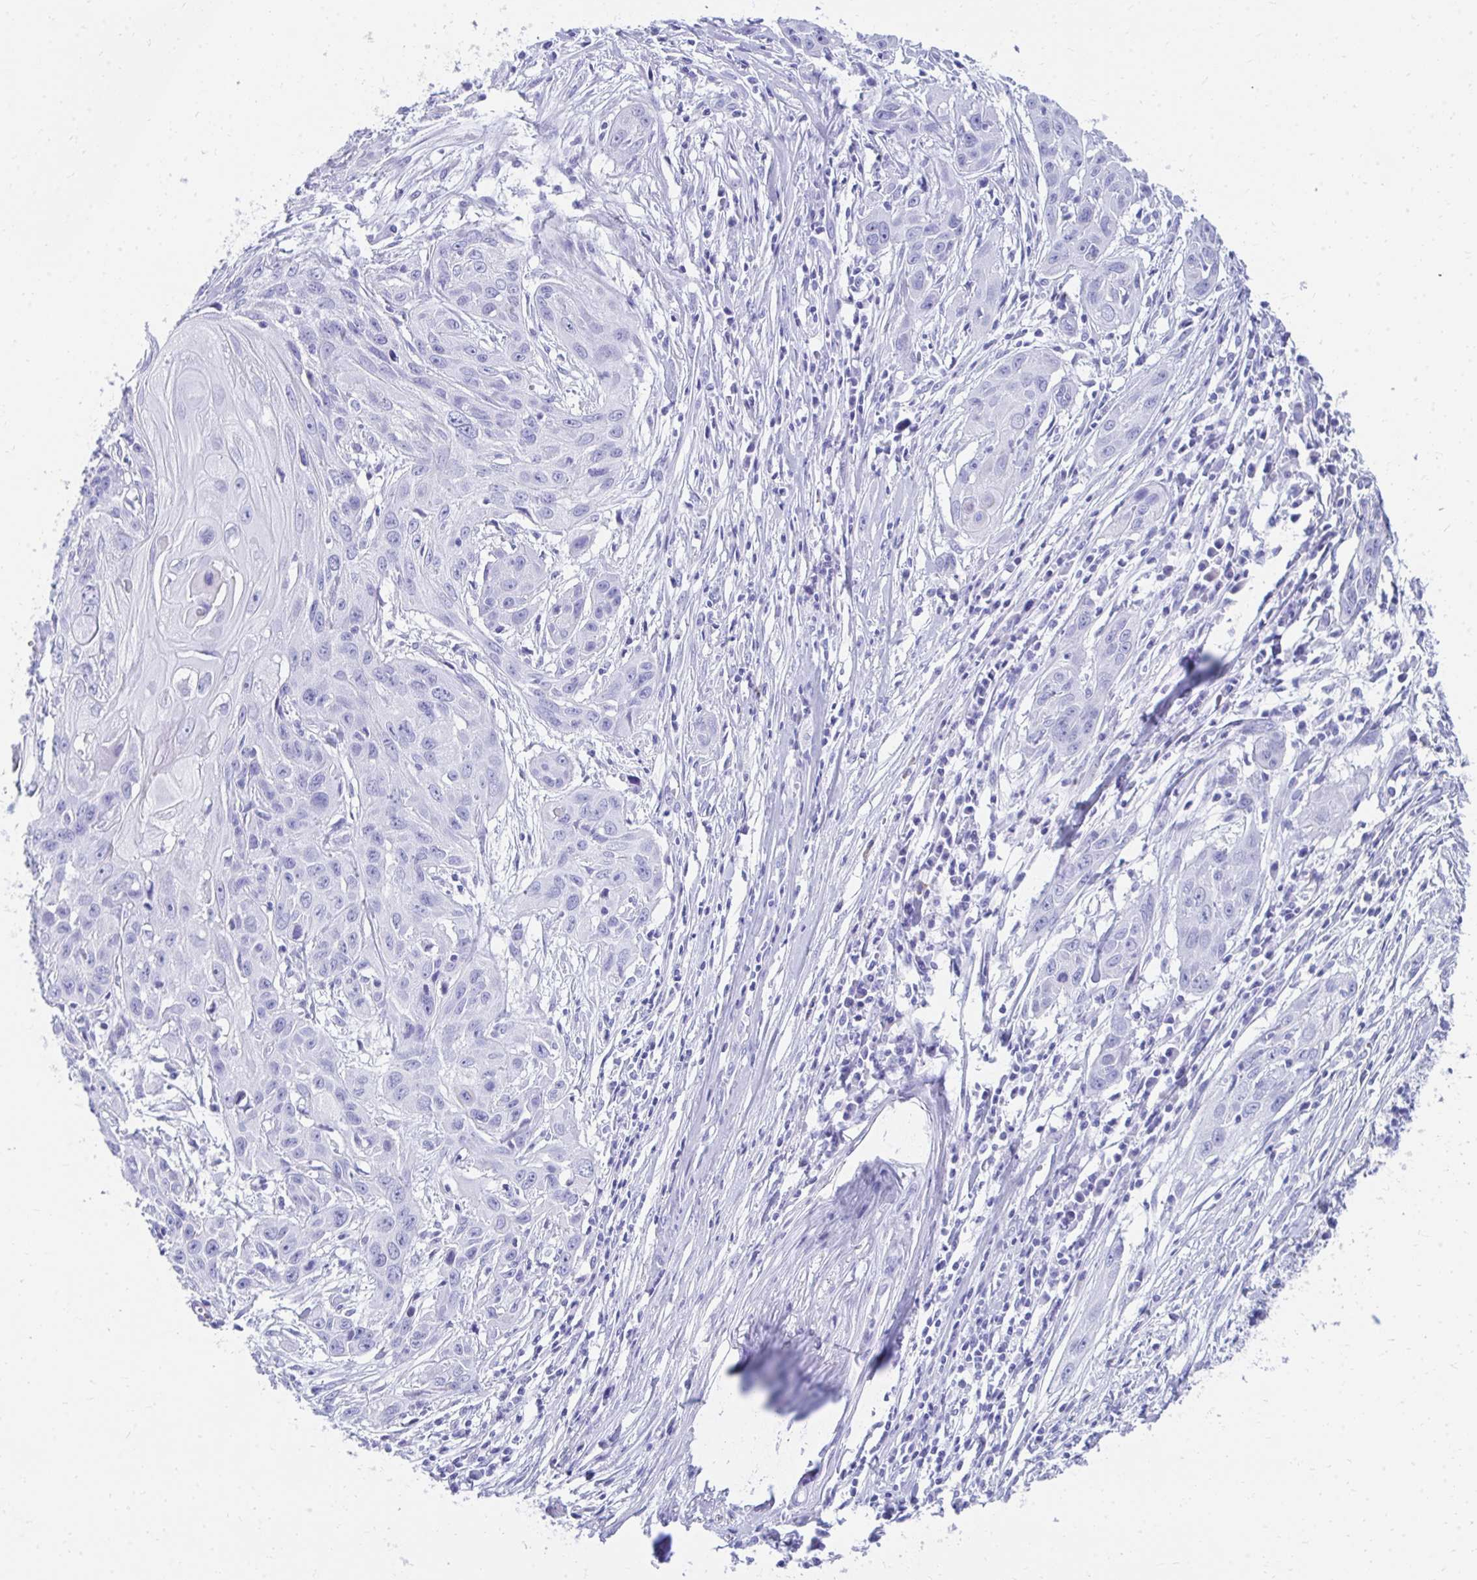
{"staining": {"intensity": "negative", "quantity": "none", "location": "none"}, "tissue": "skin cancer", "cell_type": "Tumor cells", "image_type": "cancer", "snomed": [{"axis": "morphology", "description": "Squamous cell carcinoma, NOS"}, {"axis": "topography", "description": "Skin"}, {"axis": "topography", "description": "Vulva"}], "caption": "An immunohistochemistry (IHC) micrograph of skin cancer is shown. There is no staining in tumor cells of skin cancer.", "gene": "HGD", "patient": {"sex": "female", "age": 83}}